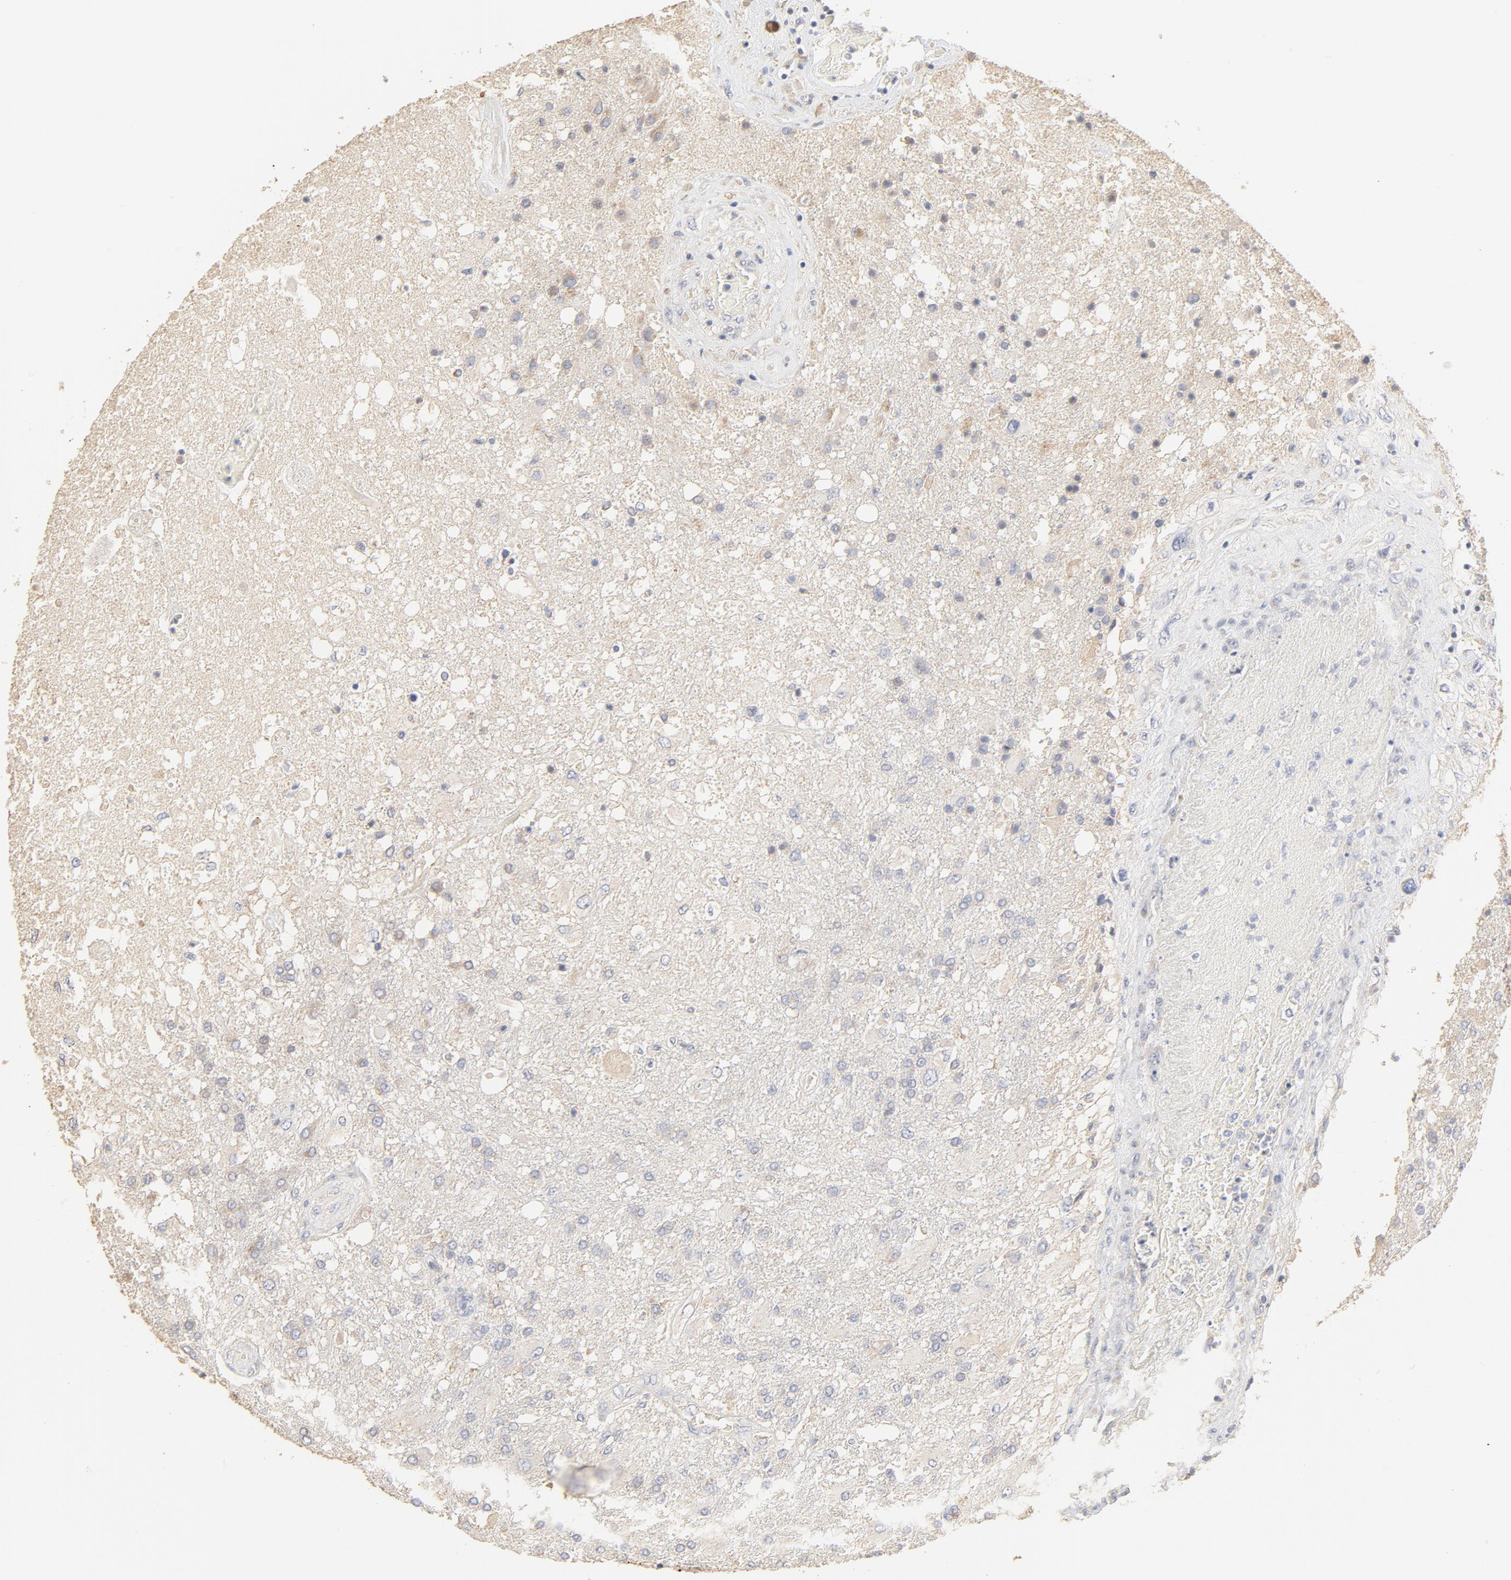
{"staining": {"intensity": "negative", "quantity": "none", "location": "none"}, "tissue": "glioma", "cell_type": "Tumor cells", "image_type": "cancer", "snomed": [{"axis": "morphology", "description": "Glioma, malignant, High grade"}, {"axis": "topography", "description": "Cerebral cortex"}], "caption": "Immunohistochemistry (IHC) photomicrograph of neoplastic tissue: human glioma stained with DAB demonstrates no significant protein positivity in tumor cells.", "gene": "FCGBP", "patient": {"sex": "male", "age": 79}}